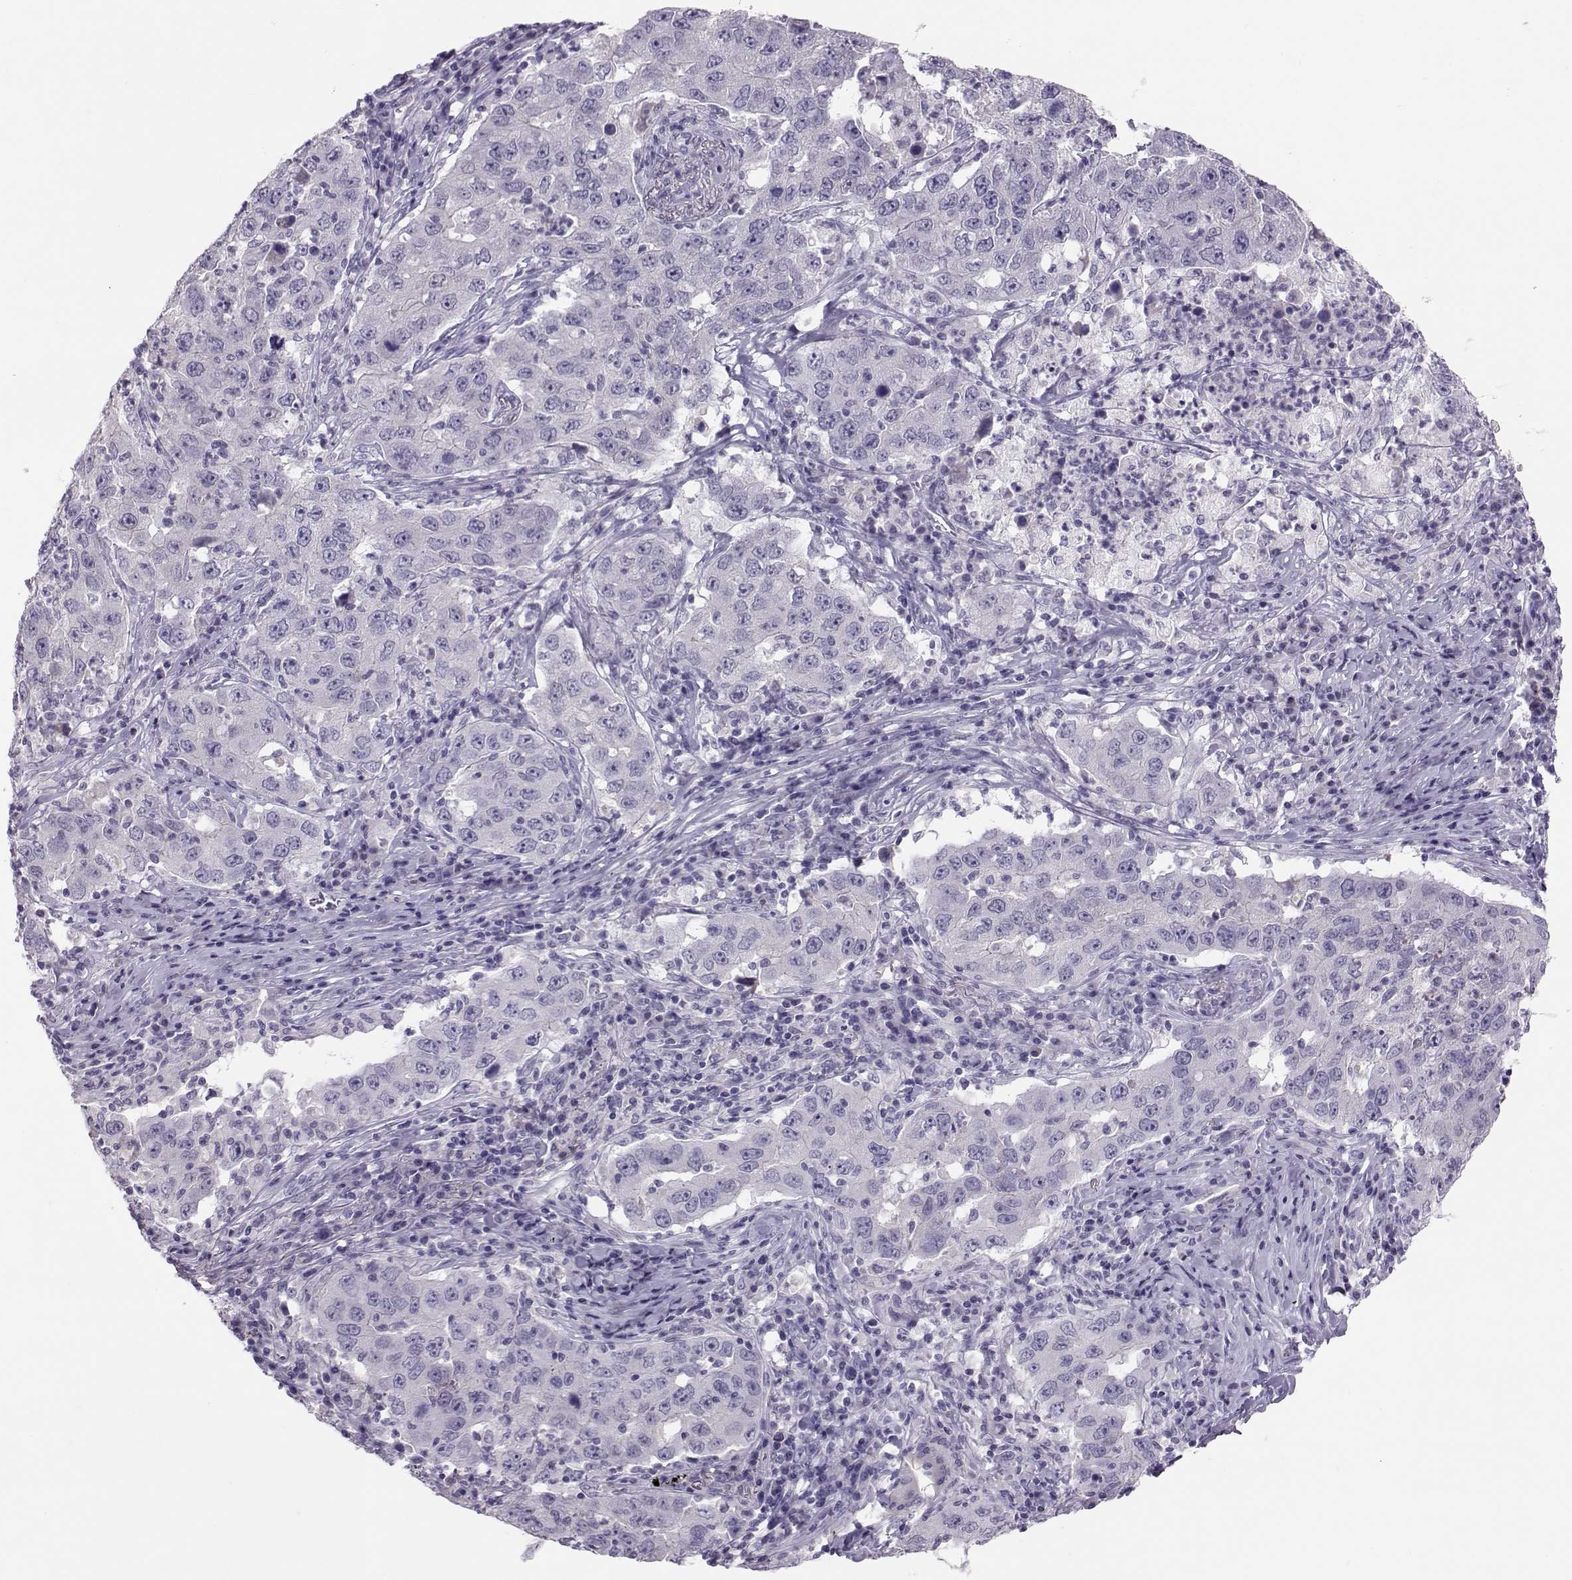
{"staining": {"intensity": "negative", "quantity": "none", "location": "none"}, "tissue": "lung cancer", "cell_type": "Tumor cells", "image_type": "cancer", "snomed": [{"axis": "morphology", "description": "Adenocarcinoma, NOS"}, {"axis": "topography", "description": "Lung"}], "caption": "This is an immunohistochemistry (IHC) image of human adenocarcinoma (lung). There is no staining in tumor cells.", "gene": "DNAAF1", "patient": {"sex": "male", "age": 73}}